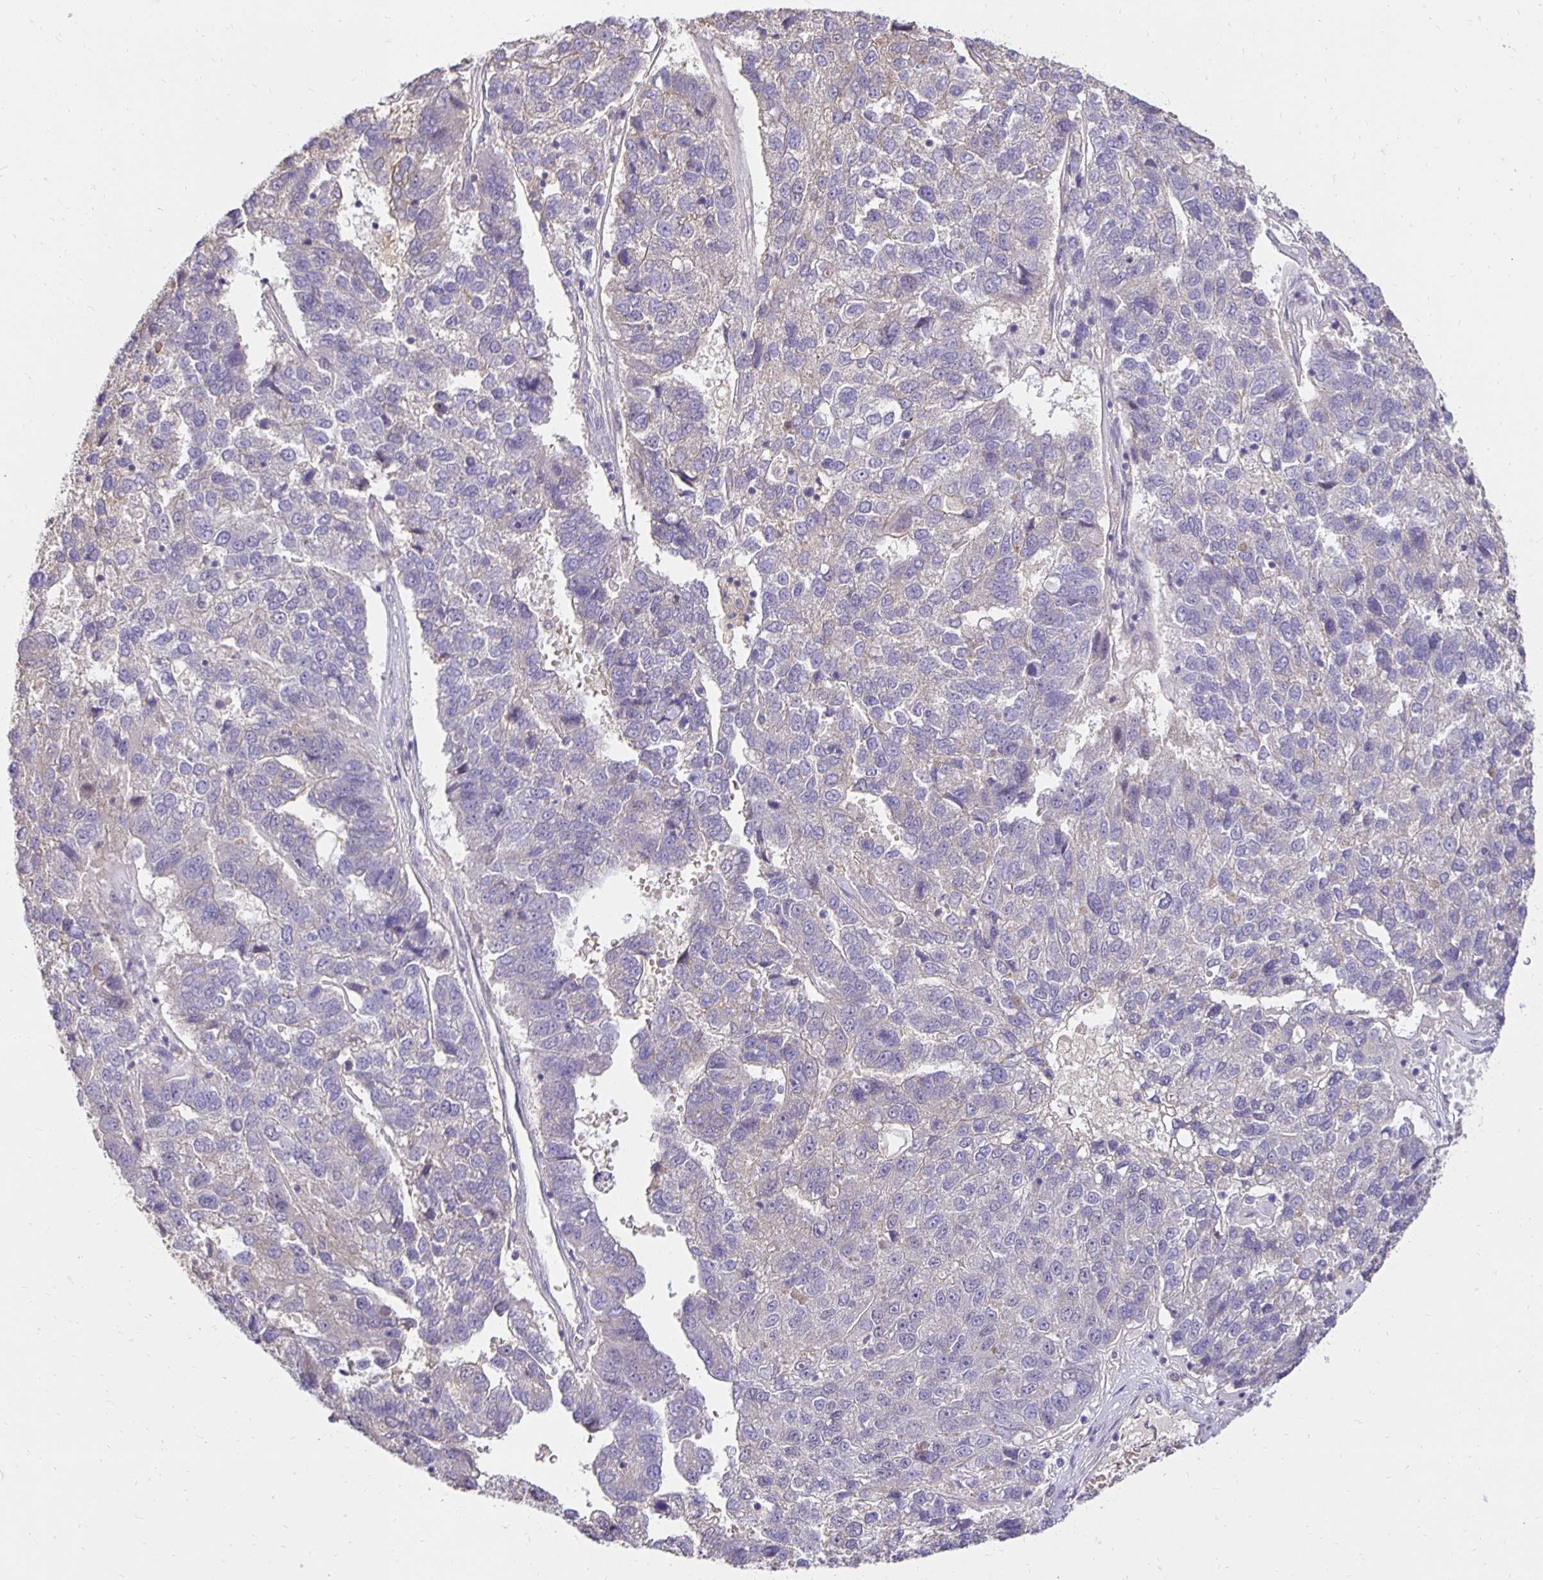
{"staining": {"intensity": "negative", "quantity": "none", "location": "none"}, "tissue": "pancreatic cancer", "cell_type": "Tumor cells", "image_type": "cancer", "snomed": [{"axis": "morphology", "description": "Adenocarcinoma, NOS"}, {"axis": "topography", "description": "Pancreas"}], "caption": "Pancreatic adenocarcinoma was stained to show a protein in brown. There is no significant positivity in tumor cells. (Stains: DAB (3,3'-diaminobenzidine) IHC with hematoxylin counter stain, Microscopy: brightfield microscopy at high magnification).", "gene": "PNPLA3", "patient": {"sex": "female", "age": 61}}